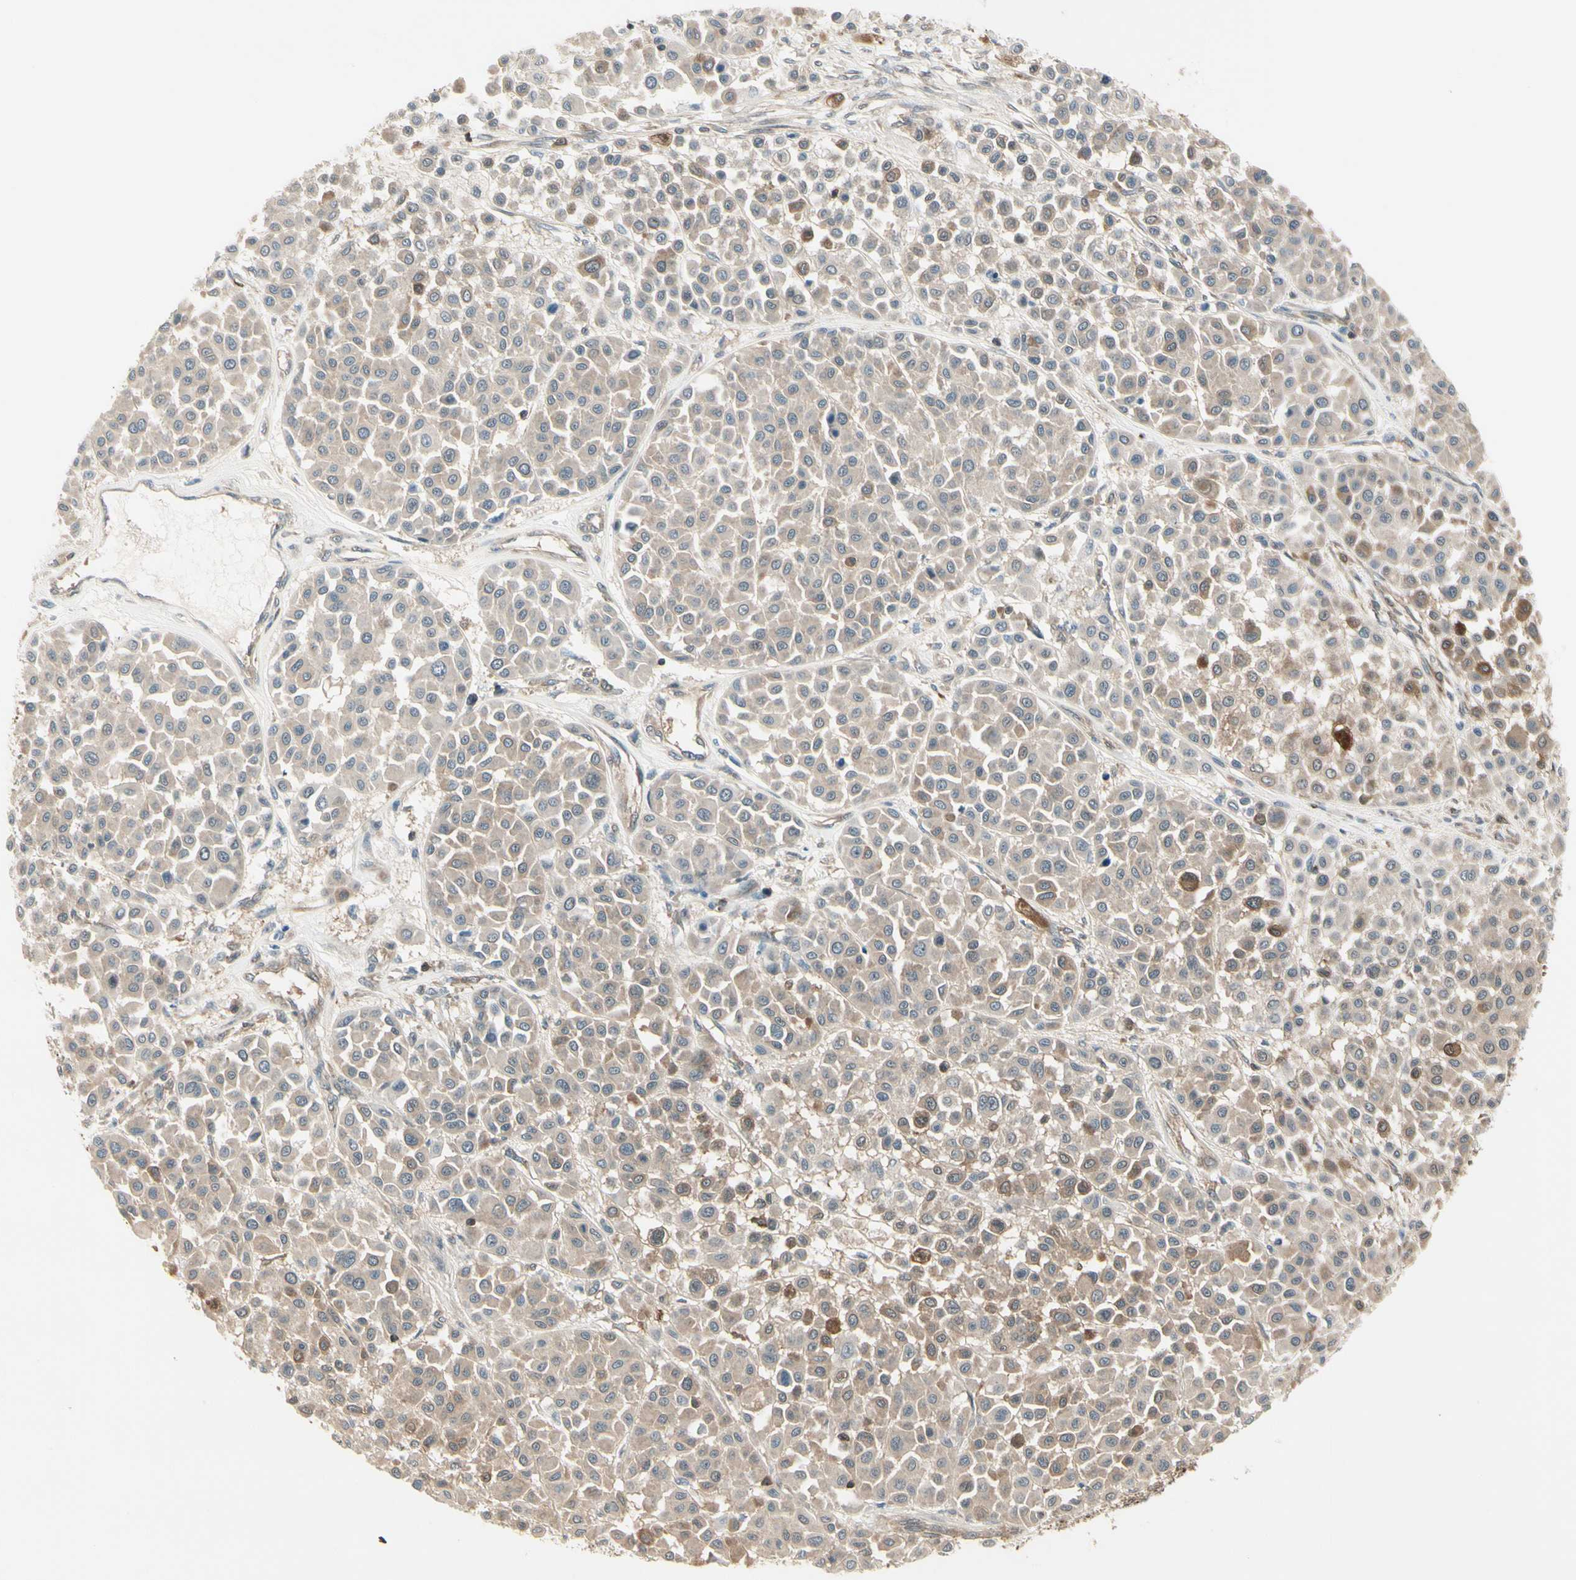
{"staining": {"intensity": "weak", "quantity": "25%-75%", "location": "cytoplasmic/membranous"}, "tissue": "melanoma", "cell_type": "Tumor cells", "image_type": "cancer", "snomed": [{"axis": "morphology", "description": "Malignant melanoma, Metastatic site"}, {"axis": "topography", "description": "Soft tissue"}], "caption": "Immunohistochemical staining of malignant melanoma (metastatic site) demonstrates weak cytoplasmic/membranous protein expression in about 25%-75% of tumor cells.", "gene": "OXSR1", "patient": {"sex": "male", "age": 41}}